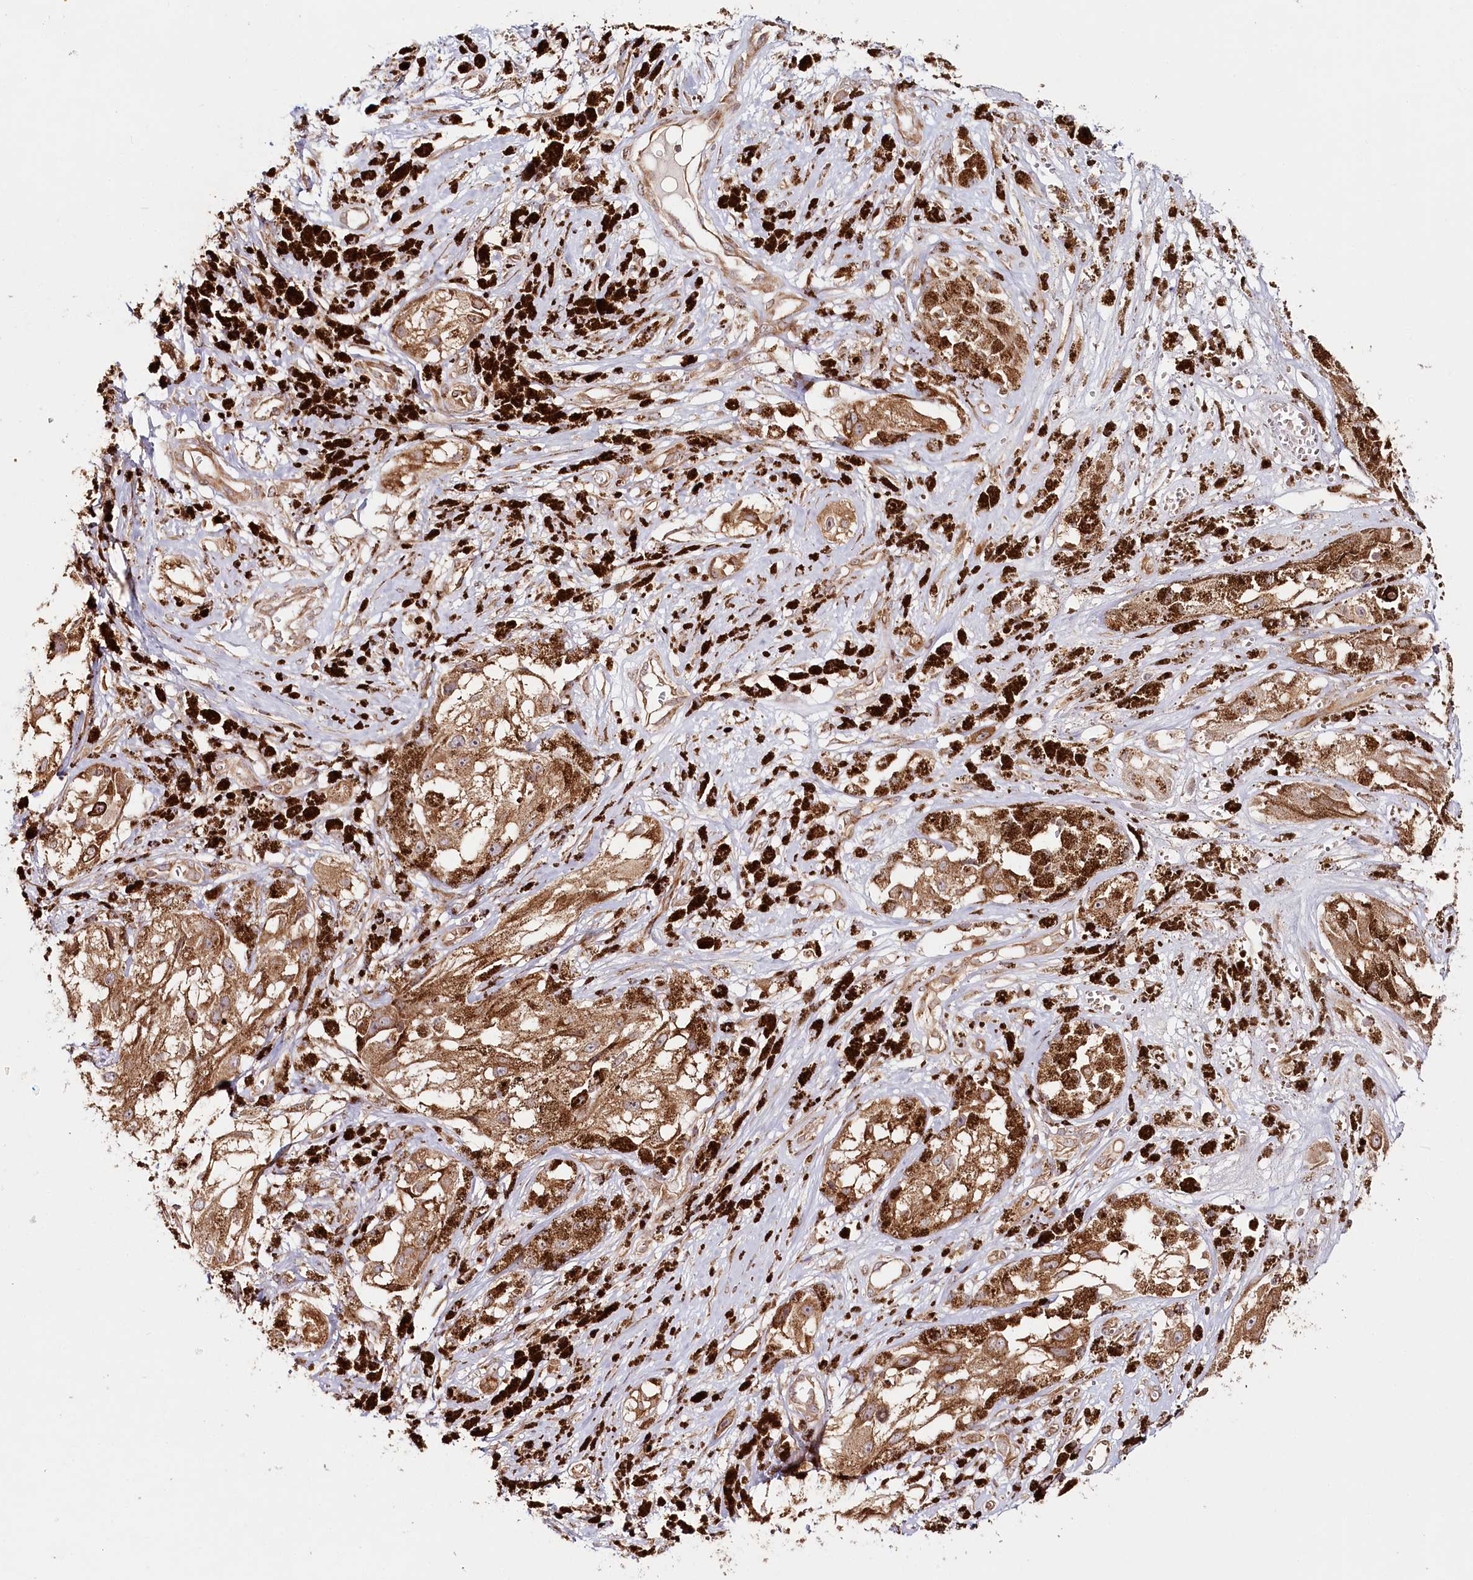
{"staining": {"intensity": "moderate", "quantity": ">75%", "location": "cytoplasmic/membranous"}, "tissue": "melanoma", "cell_type": "Tumor cells", "image_type": "cancer", "snomed": [{"axis": "morphology", "description": "Malignant melanoma, NOS"}, {"axis": "topography", "description": "Skin"}], "caption": "IHC of human melanoma exhibits medium levels of moderate cytoplasmic/membranous positivity in approximately >75% of tumor cells.", "gene": "OTUD4", "patient": {"sex": "male", "age": 88}}